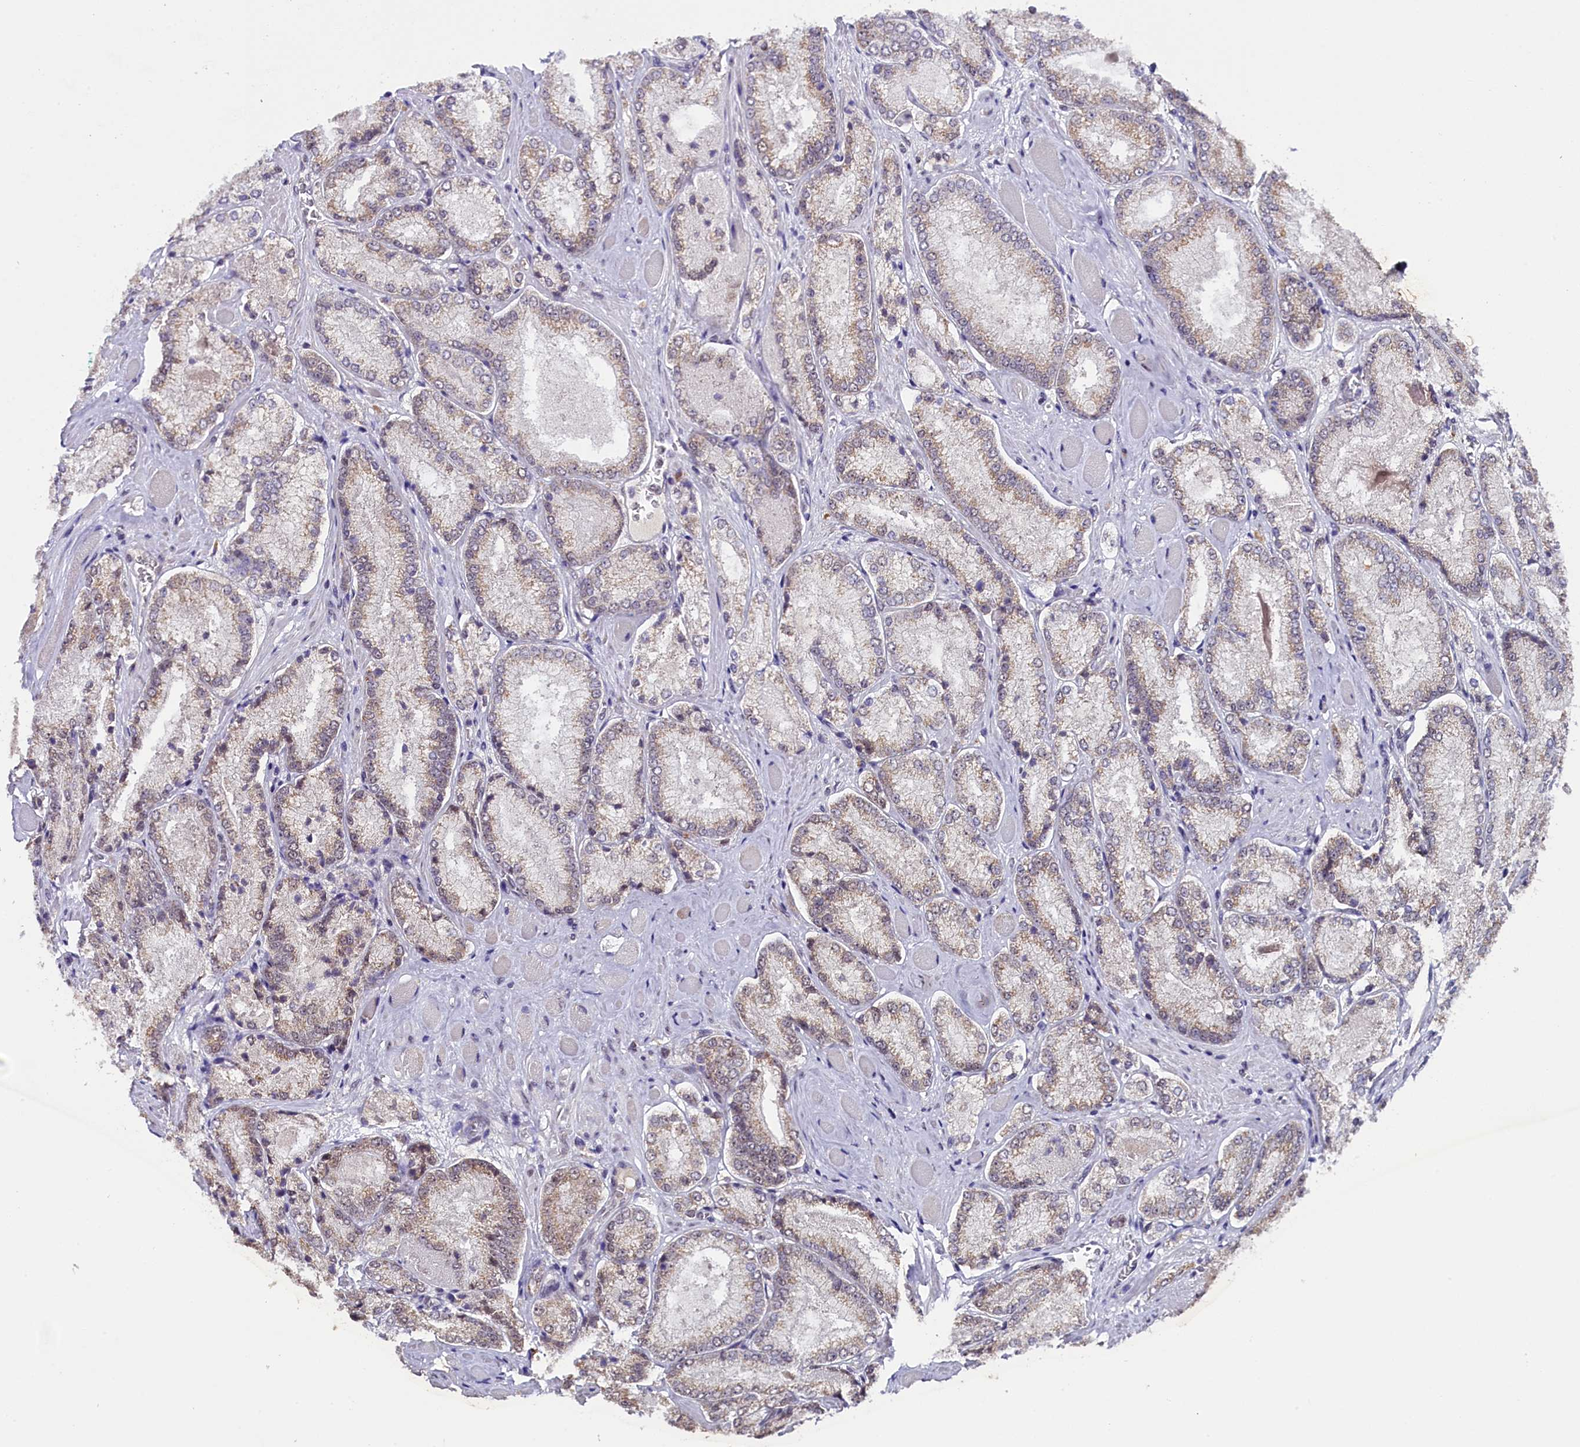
{"staining": {"intensity": "moderate", "quantity": "<25%", "location": "cytoplasmic/membranous"}, "tissue": "prostate cancer", "cell_type": "Tumor cells", "image_type": "cancer", "snomed": [{"axis": "morphology", "description": "Adenocarcinoma, Low grade"}, {"axis": "topography", "description": "Prostate"}], "caption": "Prostate cancer (low-grade adenocarcinoma) stained with DAB (3,3'-diaminobenzidine) immunohistochemistry reveals low levels of moderate cytoplasmic/membranous staining in approximately <25% of tumor cells.", "gene": "NCBP1", "patient": {"sex": "male", "age": 74}}